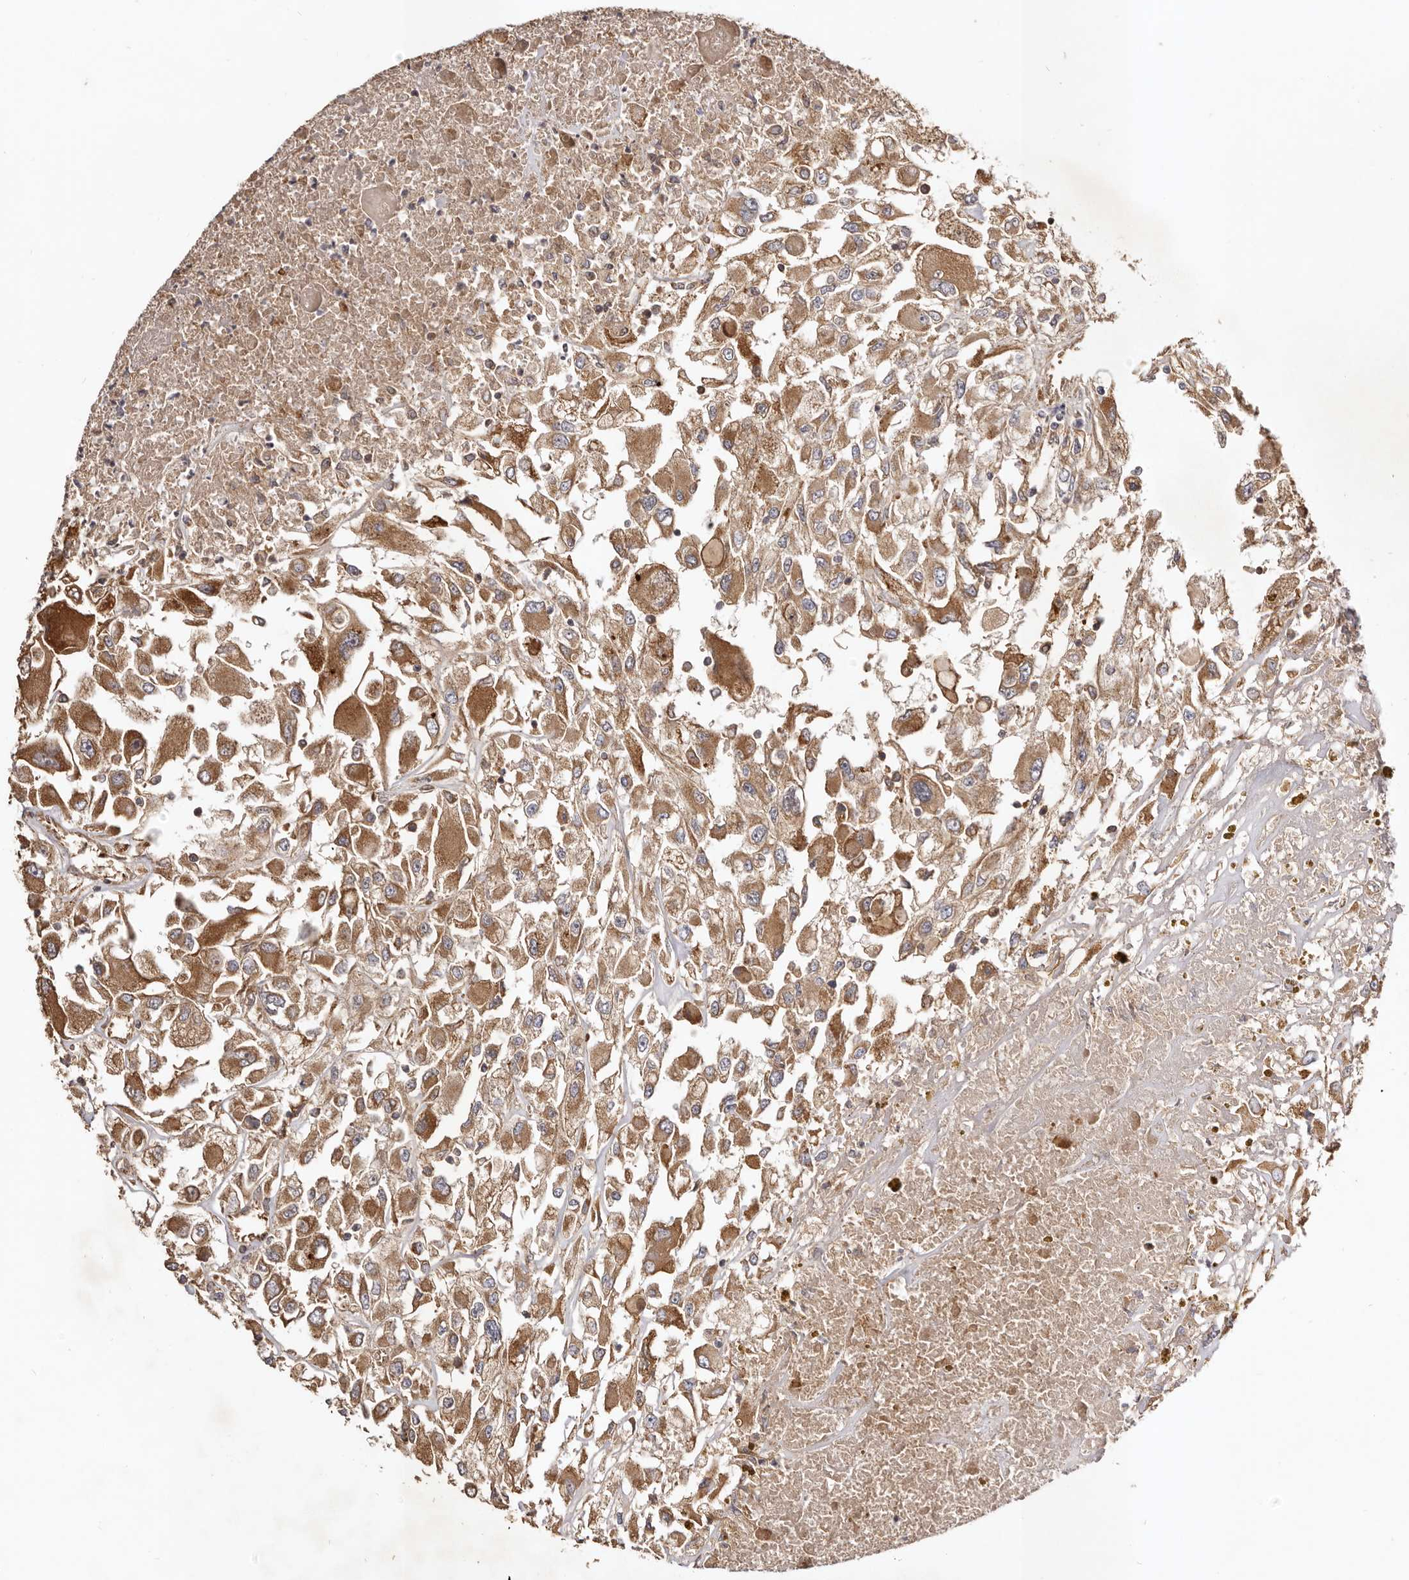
{"staining": {"intensity": "moderate", "quantity": ">75%", "location": "cytoplasmic/membranous"}, "tissue": "renal cancer", "cell_type": "Tumor cells", "image_type": "cancer", "snomed": [{"axis": "morphology", "description": "Adenocarcinoma, NOS"}, {"axis": "topography", "description": "Kidney"}], "caption": "Human renal cancer (adenocarcinoma) stained with a protein marker reveals moderate staining in tumor cells.", "gene": "ADAMTS9", "patient": {"sex": "female", "age": 52}}